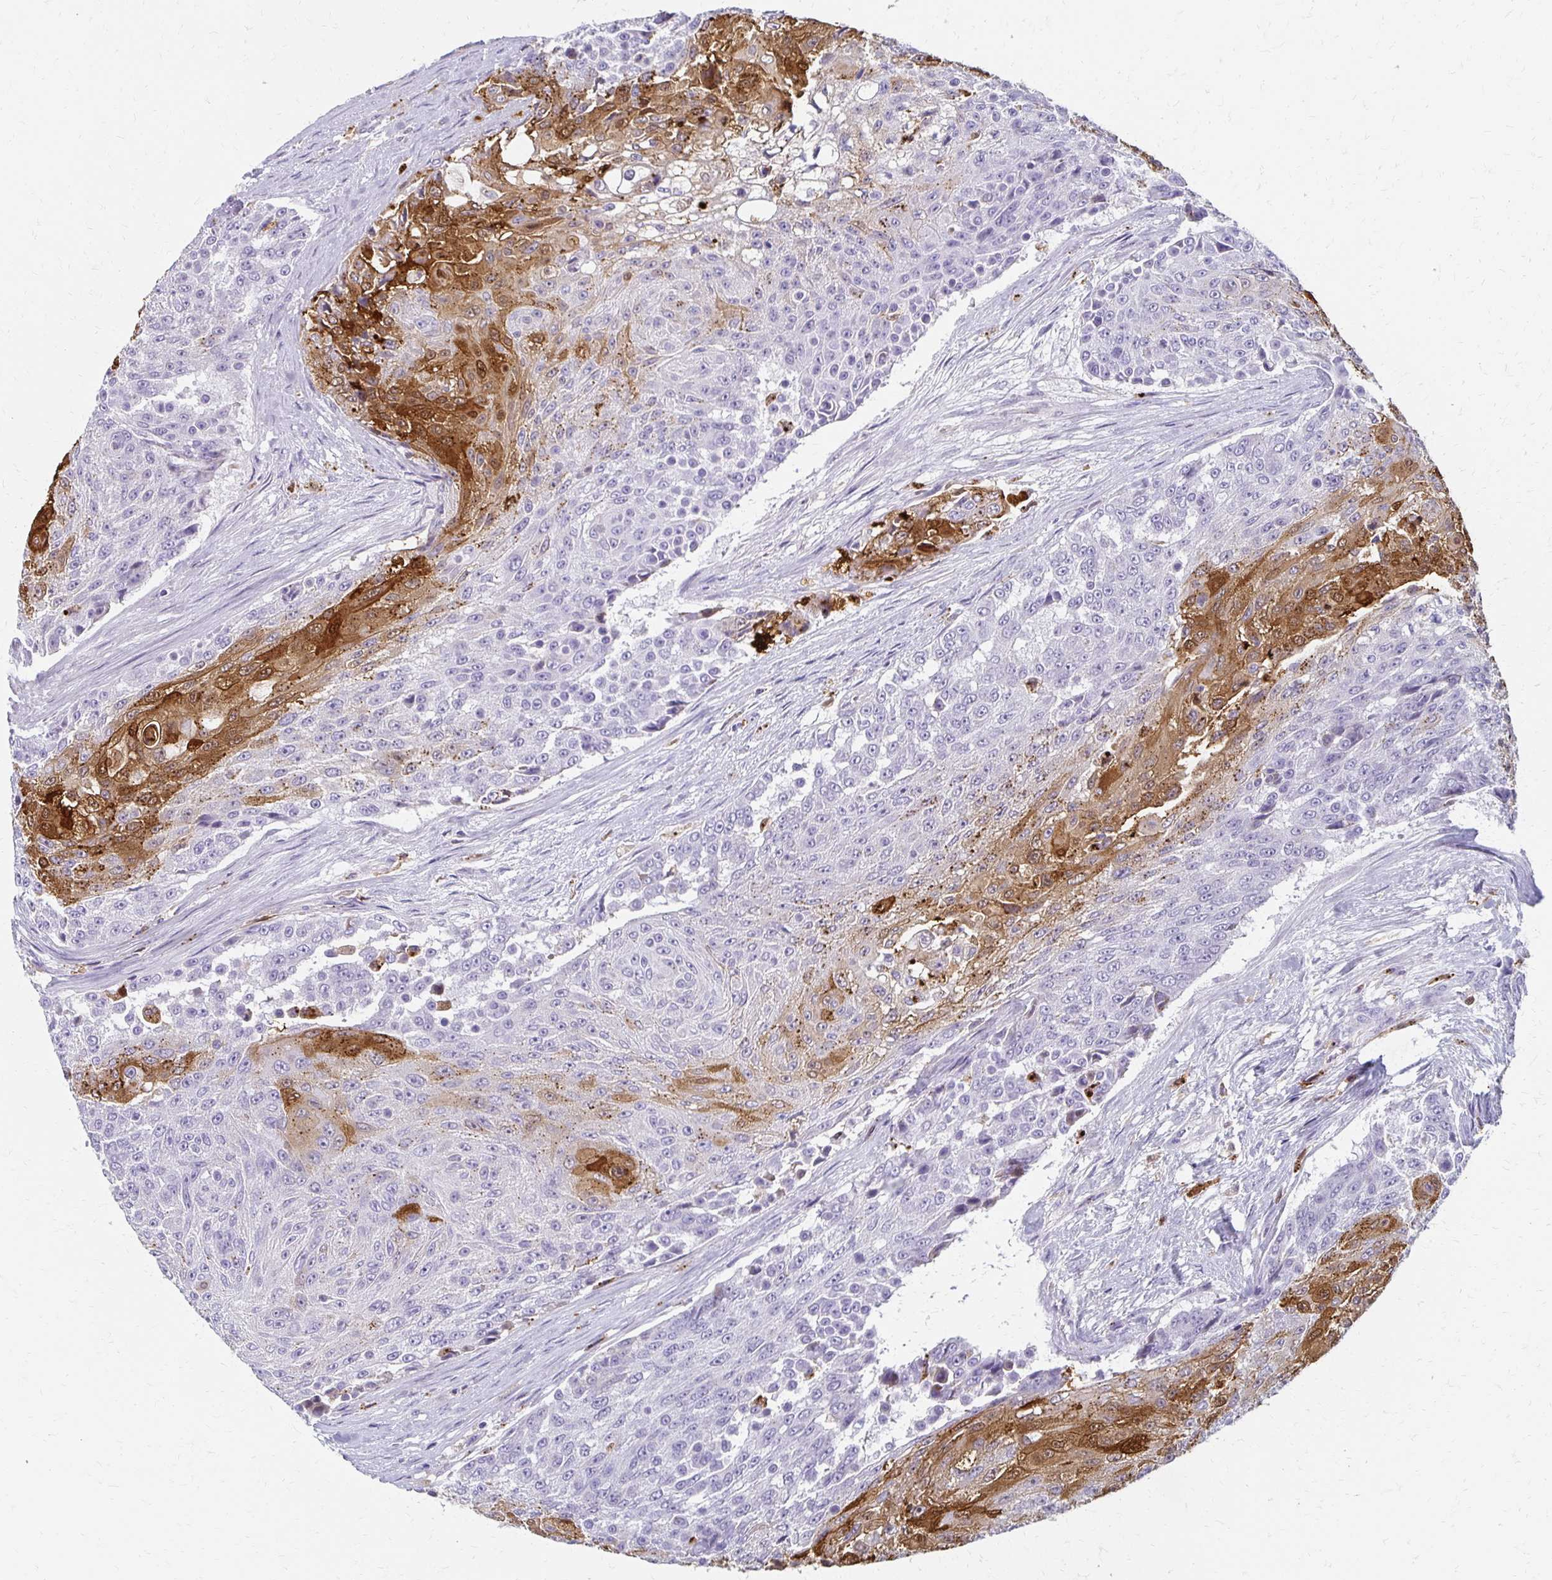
{"staining": {"intensity": "moderate", "quantity": "<25%", "location": "cytoplasmic/membranous,nuclear"}, "tissue": "urothelial cancer", "cell_type": "Tumor cells", "image_type": "cancer", "snomed": [{"axis": "morphology", "description": "Urothelial carcinoma, High grade"}, {"axis": "topography", "description": "Urinary bladder"}], "caption": "About <25% of tumor cells in urothelial carcinoma (high-grade) reveal moderate cytoplasmic/membranous and nuclear protein expression as visualized by brown immunohistochemical staining.", "gene": "BBS12", "patient": {"sex": "female", "age": 63}}